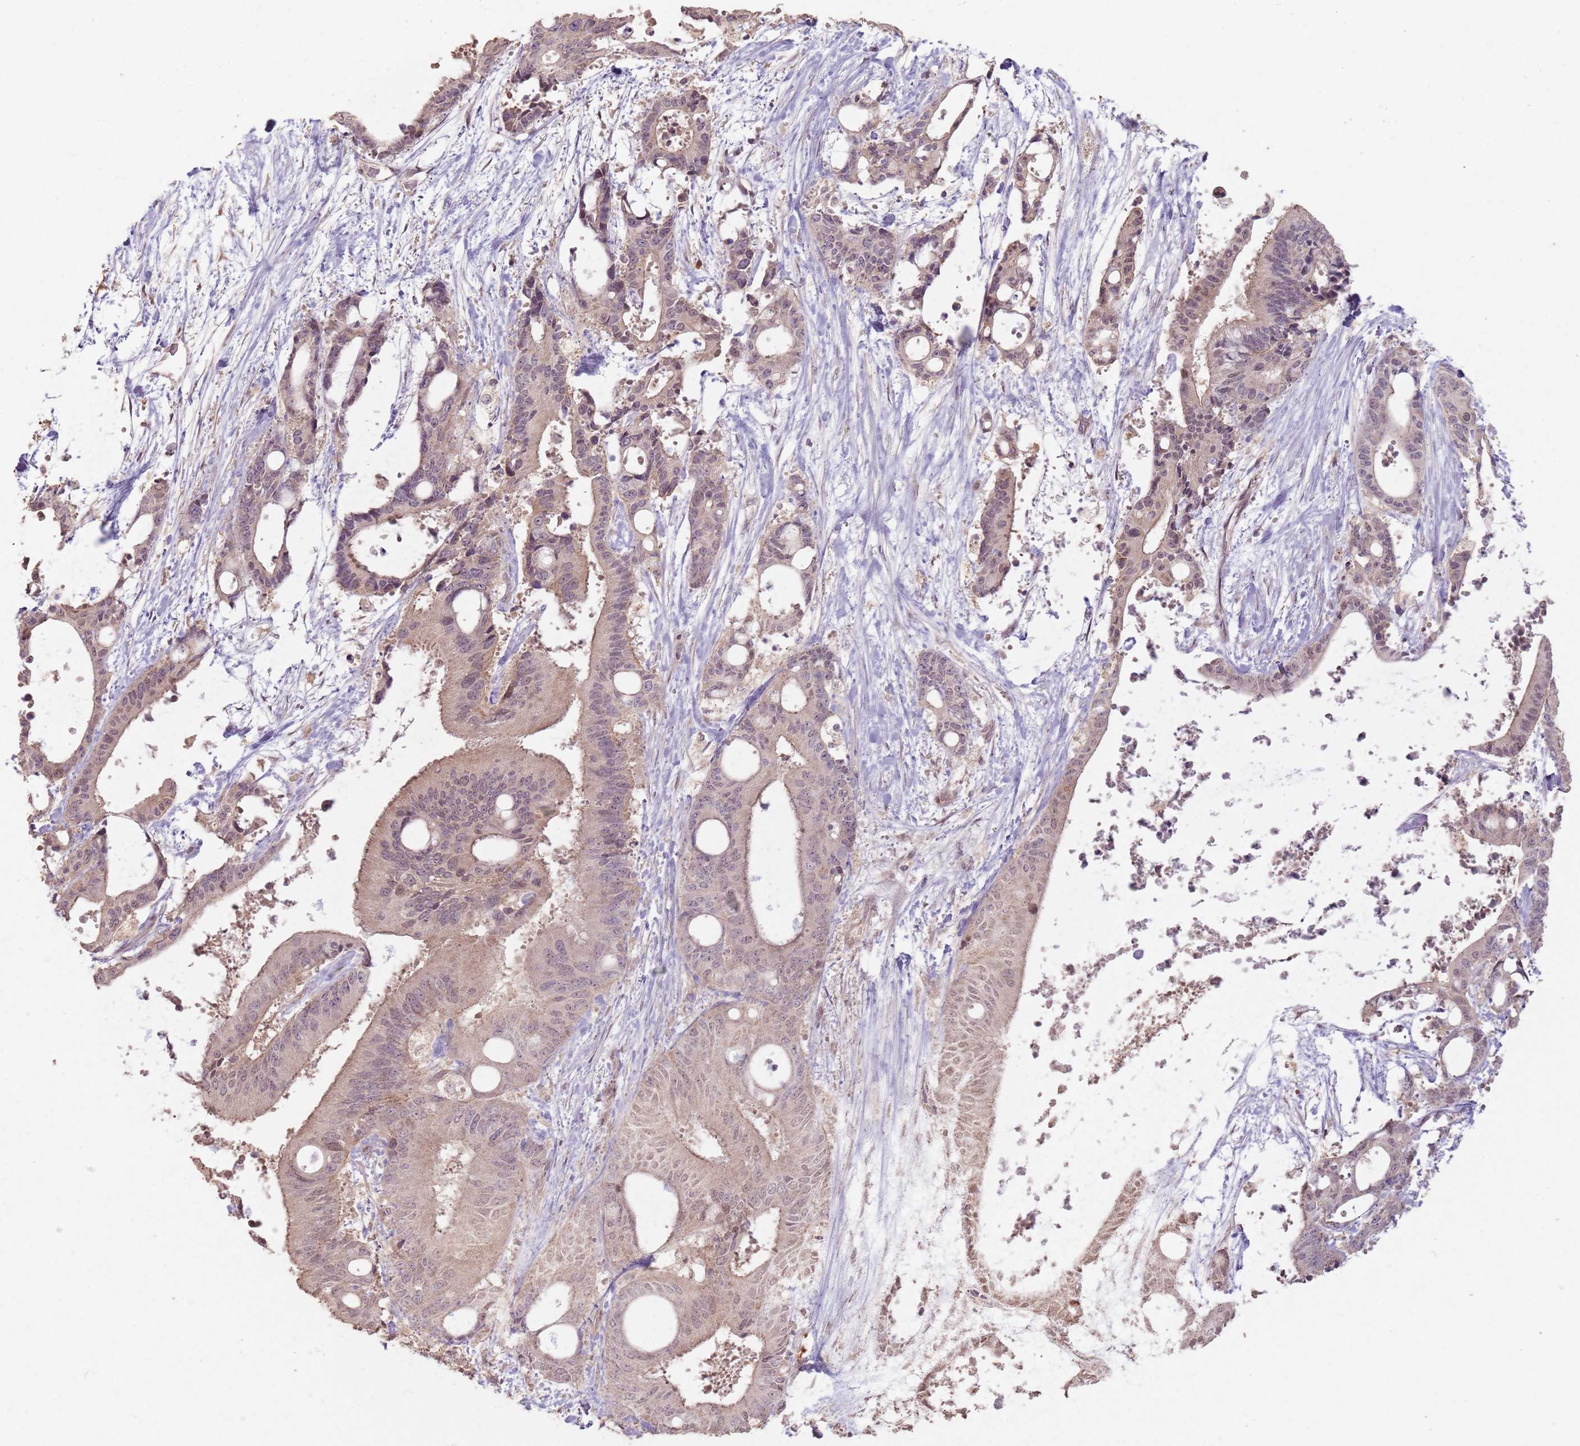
{"staining": {"intensity": "weak", "quantity": ">75%", "location": "cytoplasmic/membranous"}, "tissue": "liver cancer", "cell_type": "Tumor cells", "image_type": "cancer", "snomed": [{"axis": "morphology", "description": "Normal tissue, NOS"}, {"axis": "morphology", "description": "Cholangiocarcinoma"}, {"axis": "topography", "description": "Liver"}, {"axis": "topography", "description": "Peripheral nerve tissue"}], "caption": "Weak cytoplasmic/membranous staining for a protein is seen in approximately >75% of tumor cells of liver cholangiocarcinoma using IHC.", "gene": "CCDC168", "patient": {"sex": "female", "age": 73}}